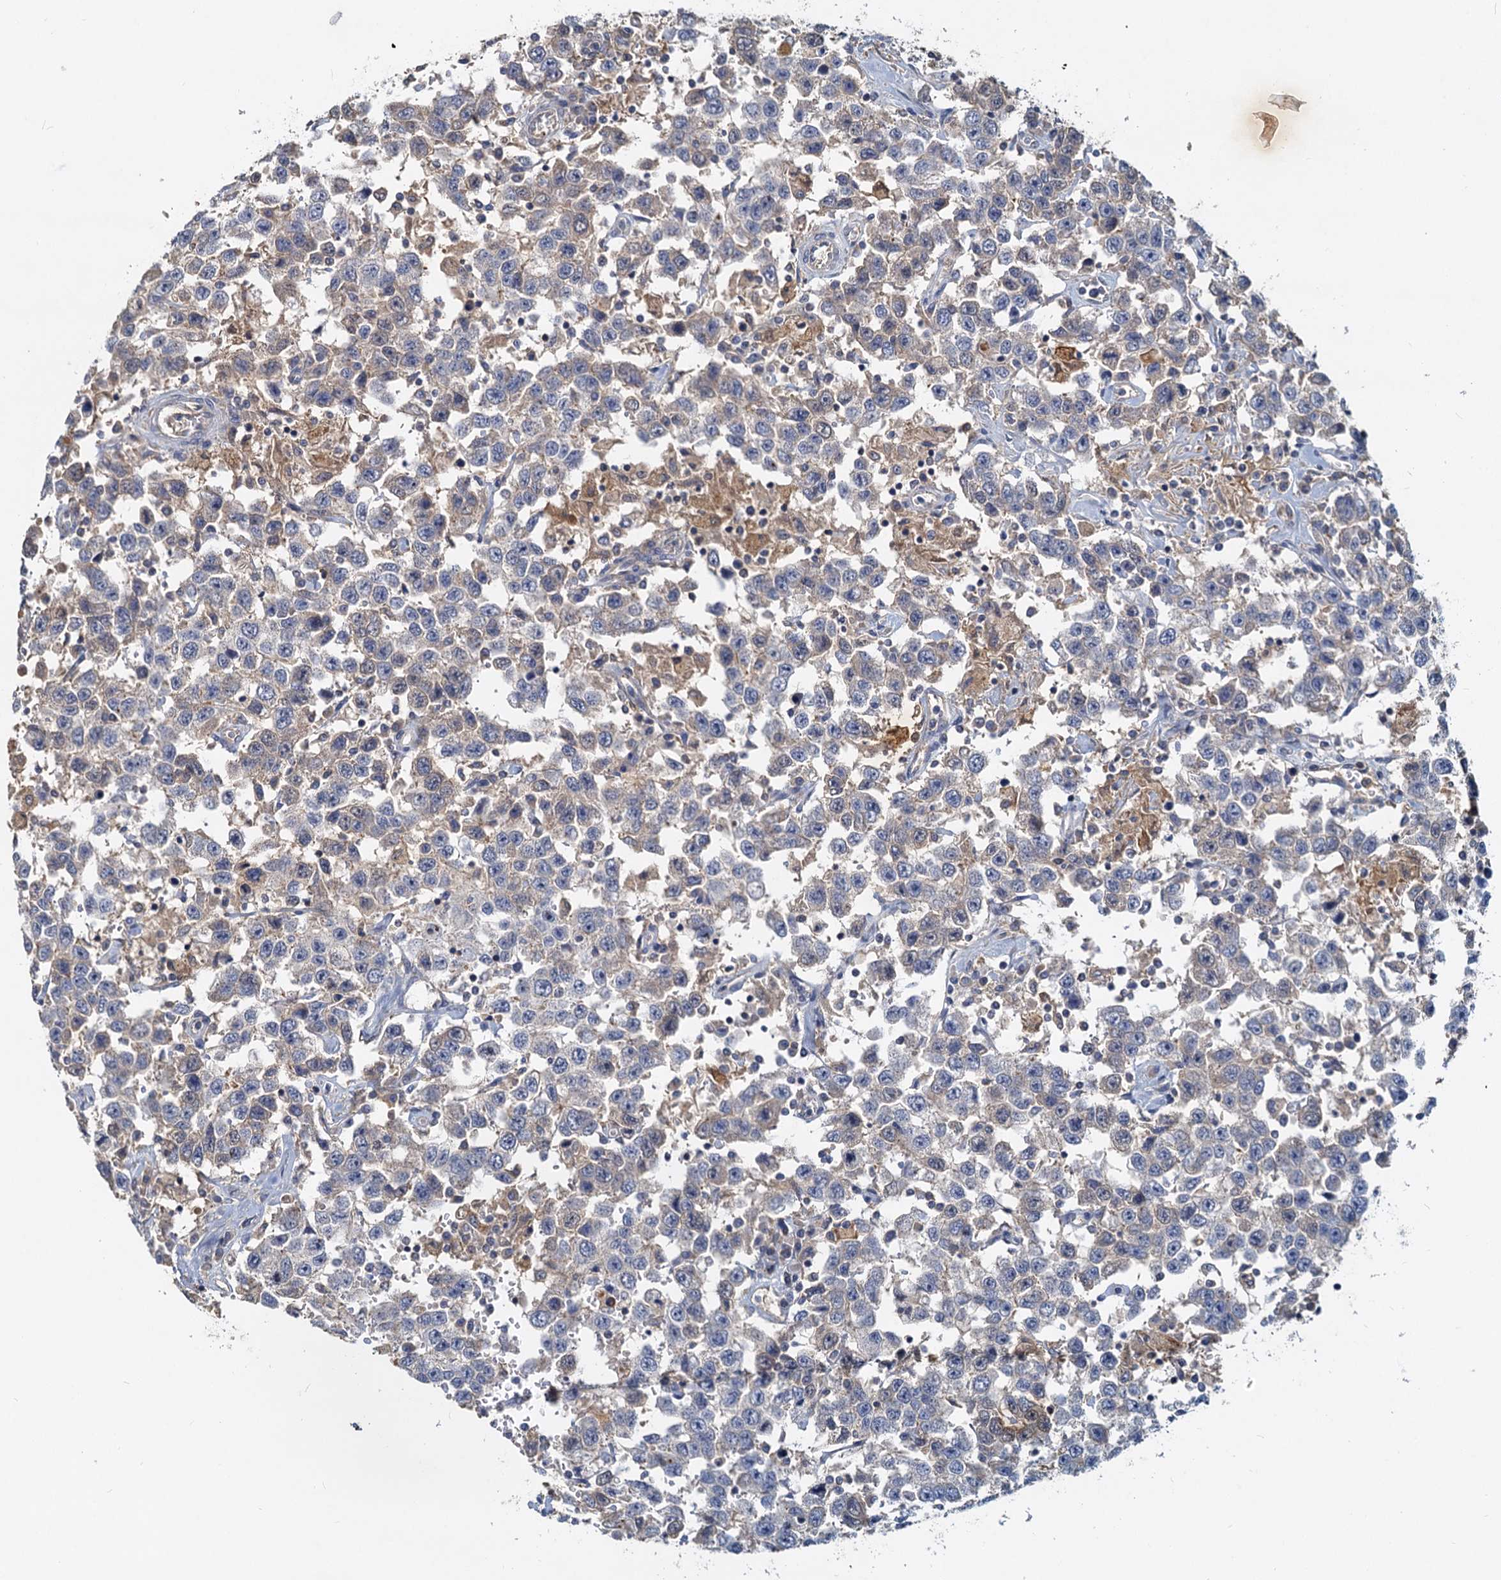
{"staining": {"intensity": "negative", "quantity": "none", "location": "none"}, "tissue": "testis cancer", "cell_type": "Tumor cells", "image_type": "cancer", "snomed": [{"axis": "morphology", "description": "Seminoma, NOS"}, {"axis": "topography", "description": "Testis"}], "caption": "The image demonstrates no significant positivity in tumor cells of testis cancer.", "gene": "TOLLIP", "patient": {"sex": "male", "age": 41}}